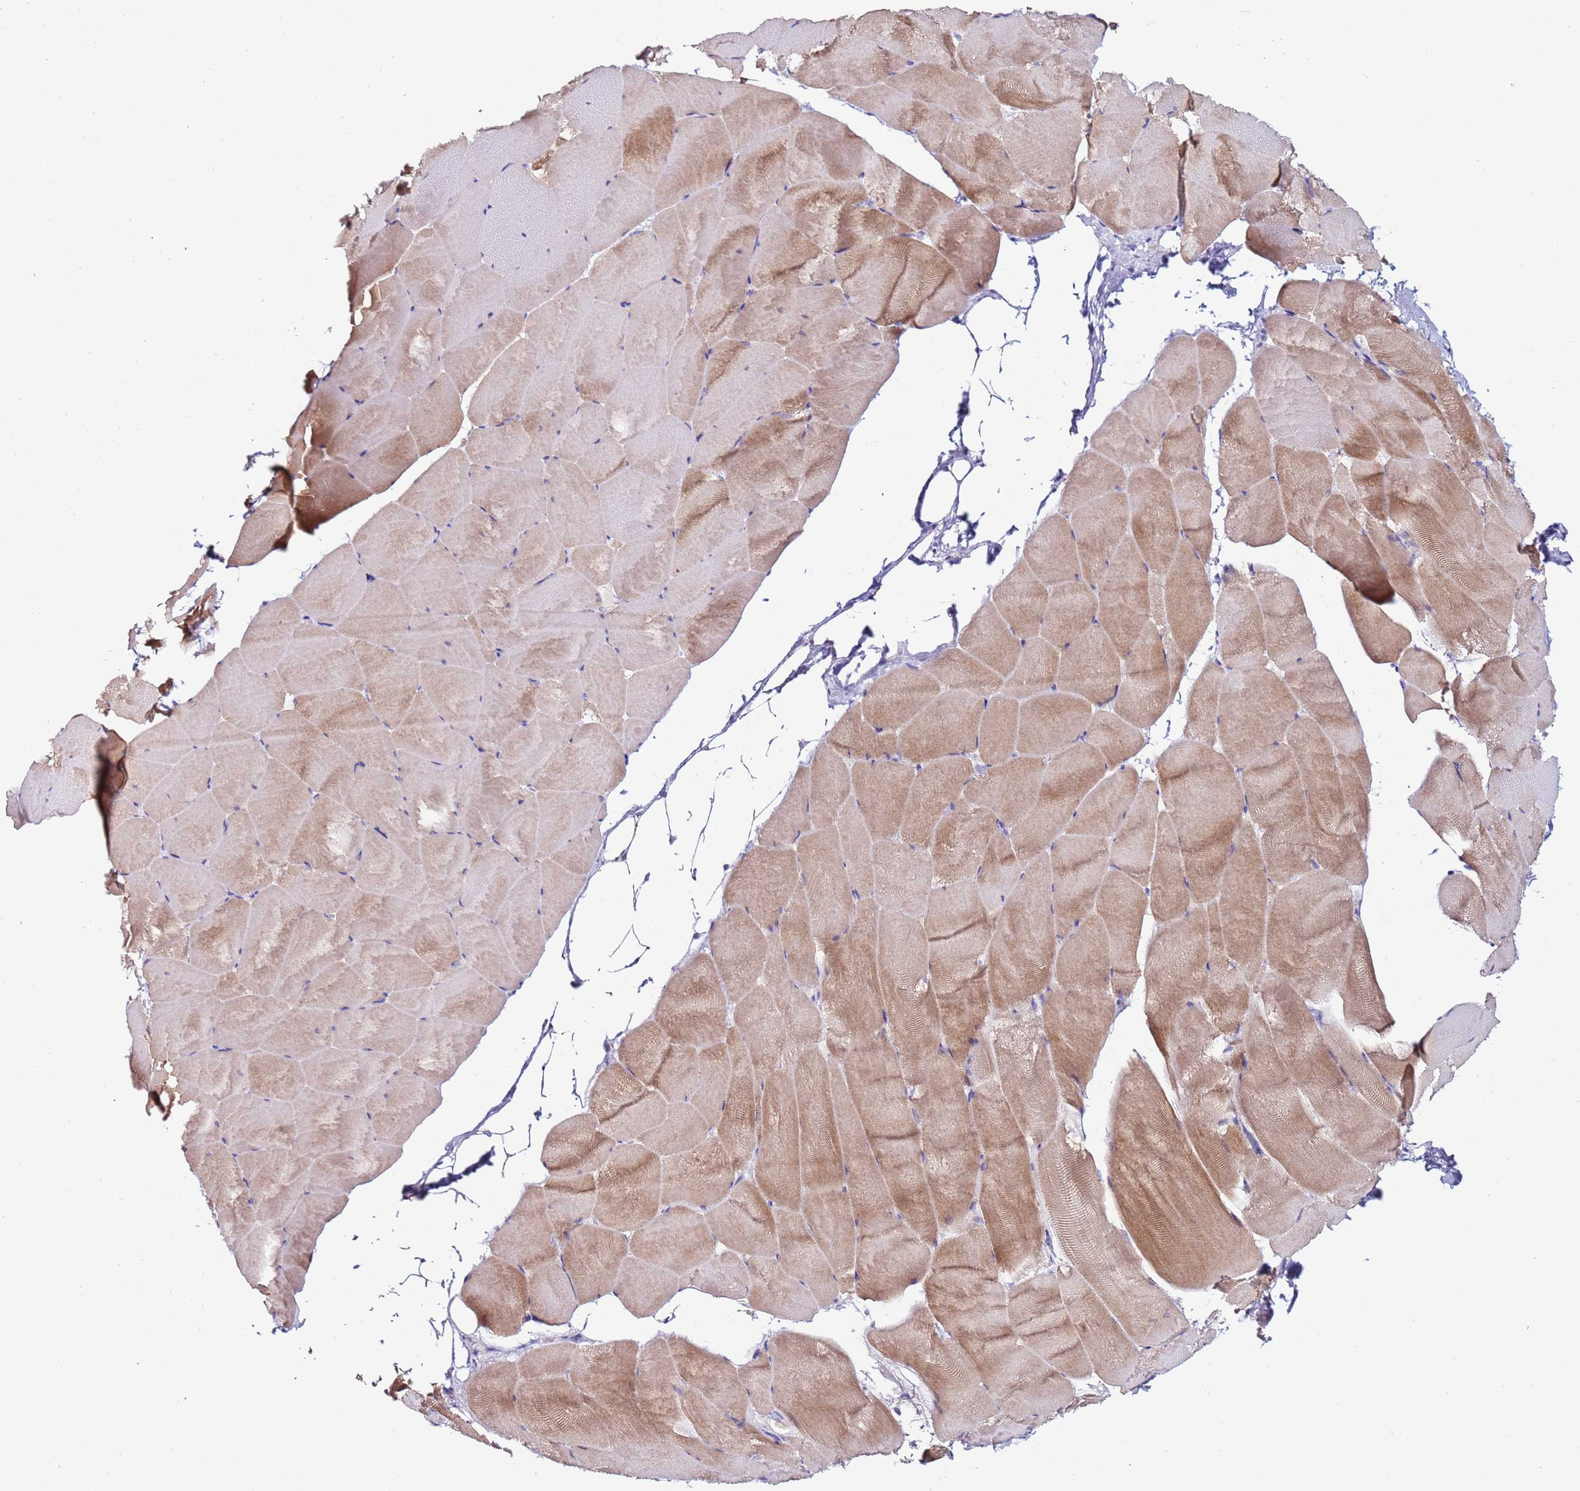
{"staining": {"intensity": "moderate", "quantity": "25%-75%", "location": "cytoplasmic/membranous"}, "tissue": "skeletal muscle", "cell_type": "Myocytes", "image_type": "normal", "snomed": [{"axis": "morphology", "description": "Normal tissue, NOS"}, {"axis": "topography", "description": "Skeletal muscle"}], "caption": "Immunohistochemical staining of unremarkable skeletal muscle shows medium levels of moderate cytoplasmic/membranous expression in approximately 25%-75% of myocytes.", "gene": "MYBPC3", "patient": {"sex": "female", "age": 64}}